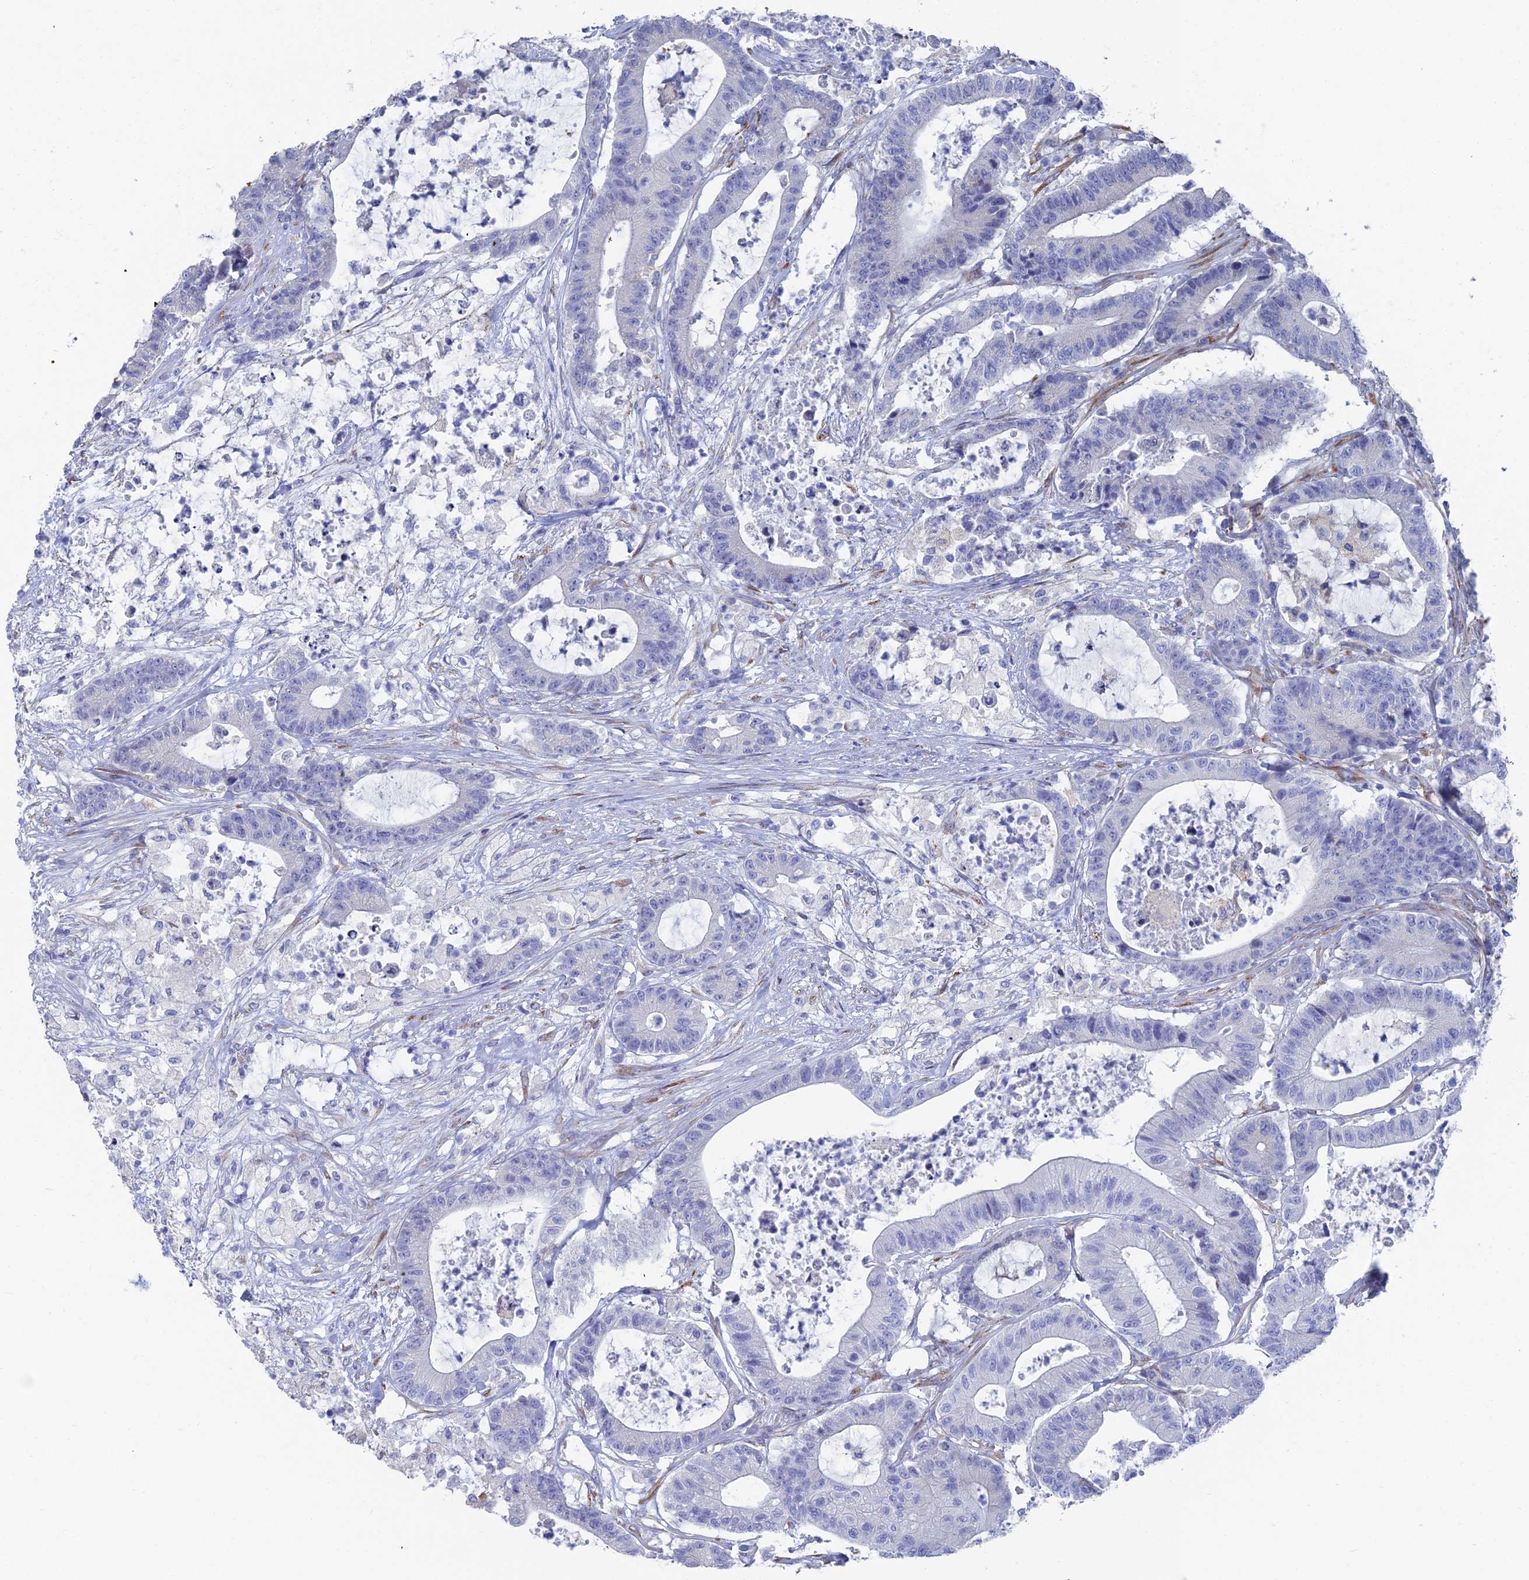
{"staining": {"intensity": "negative", "quantity": "none", "location": "none"}, "tissue": "colorectal cancer", "cell_type": "Tumor cells", "image_type": "cancer", "snomed": [{"axis": "morphology", "description": "Adenocarcinoma, NOS"}, {"axis": "topography", "description": "Colon"}], "caption": "A micrograph of colorectal cancer (adenocarcinoma) stained for a protein demonstrates no brown staining in tumor cells.", "gene": "TNNT3", "patient": {"sex": "female", "age": 84}}